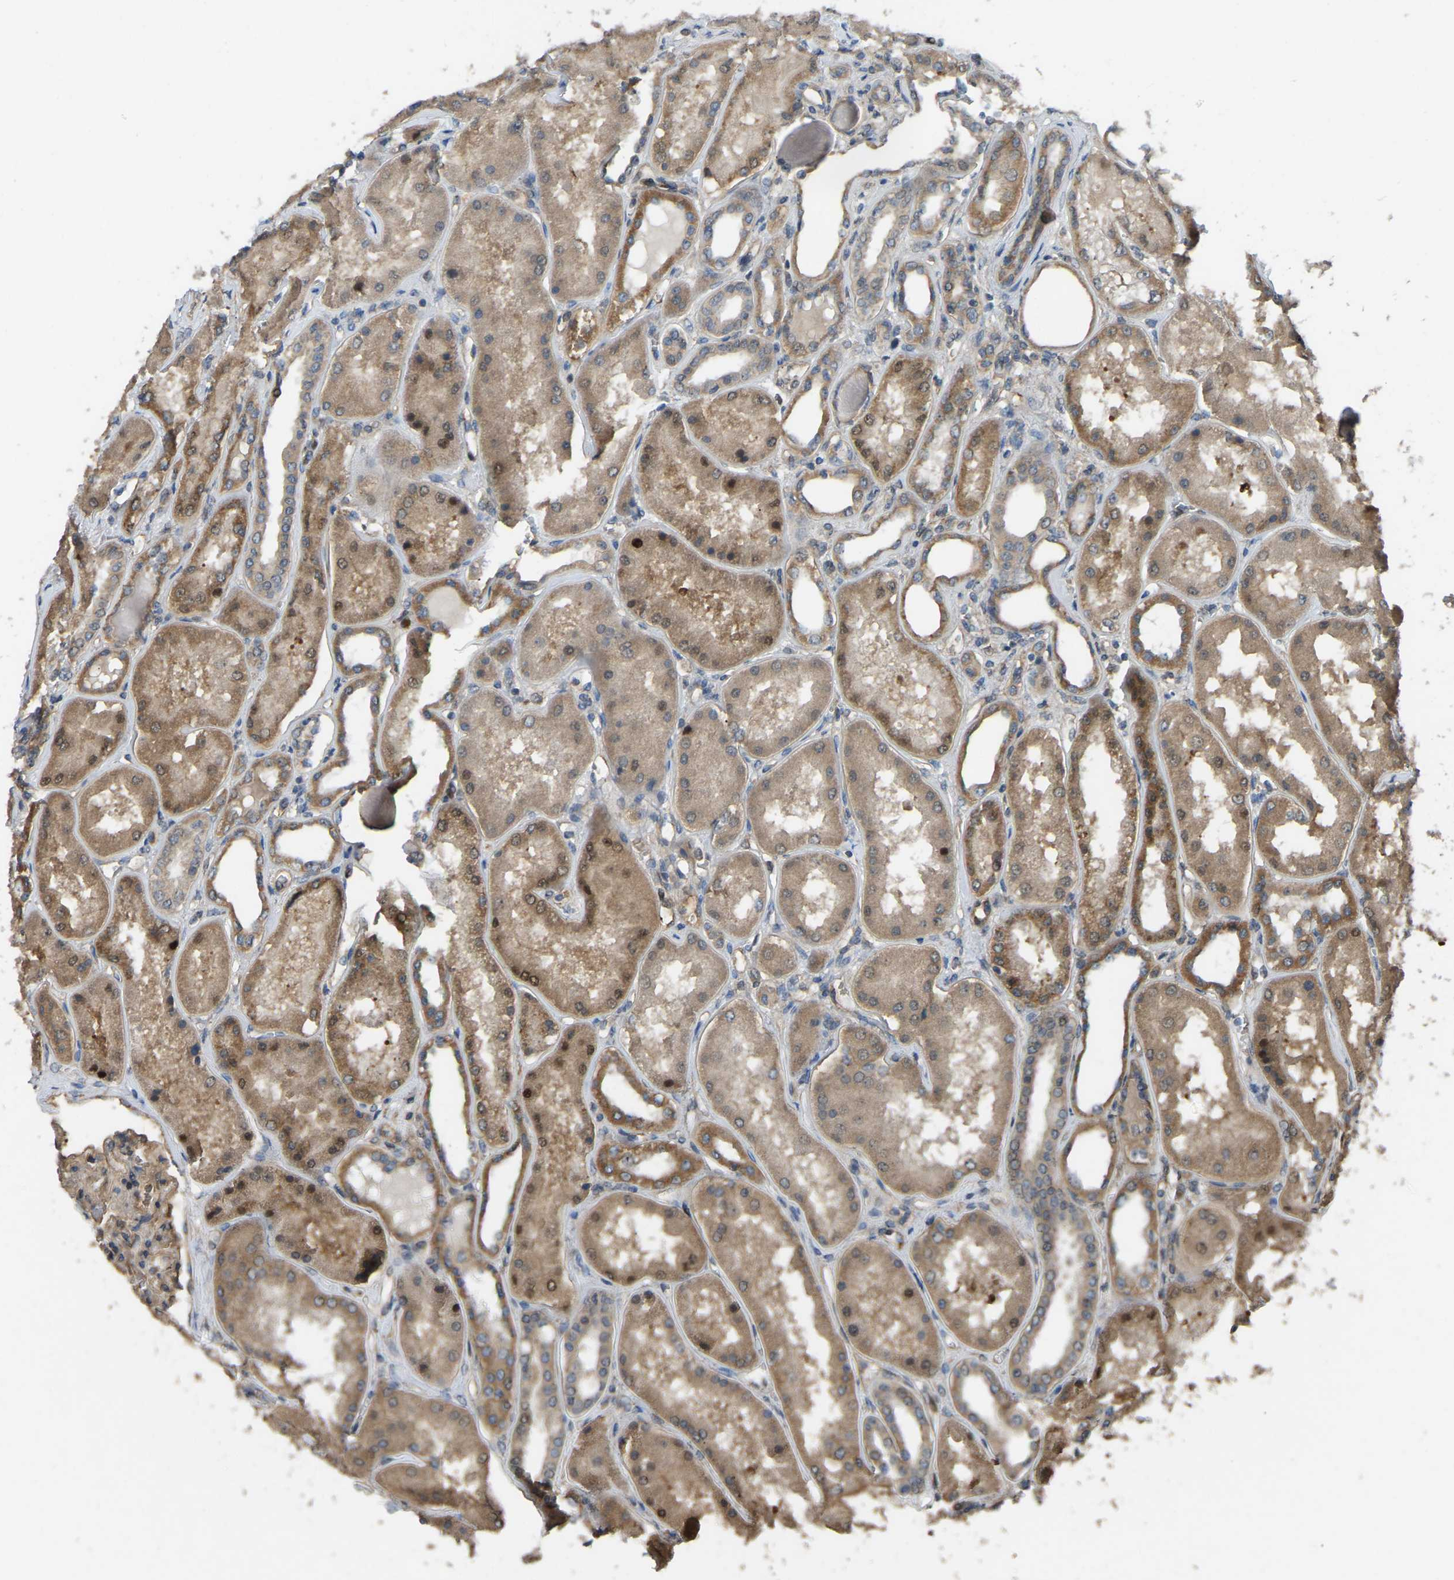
{"staining": {"intensity": "moderate", "quantity": ">75%", "location": "cytoplasmic/membranous"}, "tissue": "kidney", "cell_type": "Cells in glomeruli", "image_type": "normal", "snomed": [{"axis": "morphology", "description": "Normal tissue, NOS"}, {"axis": "topography", "description": "Kidney"}], "caption": "Kidney stained with immunohistochemistry (IHC) displays moderate cytoplasmic/membranous positivity in about >75% of cells in glomeruli. The protein is stained brown, and the nuclei are stained in blue (DAB IHC with brightfield microscopy, high magnification).", "gene": "C21orf91", "patient": {"sex": "female", "age": 56}}